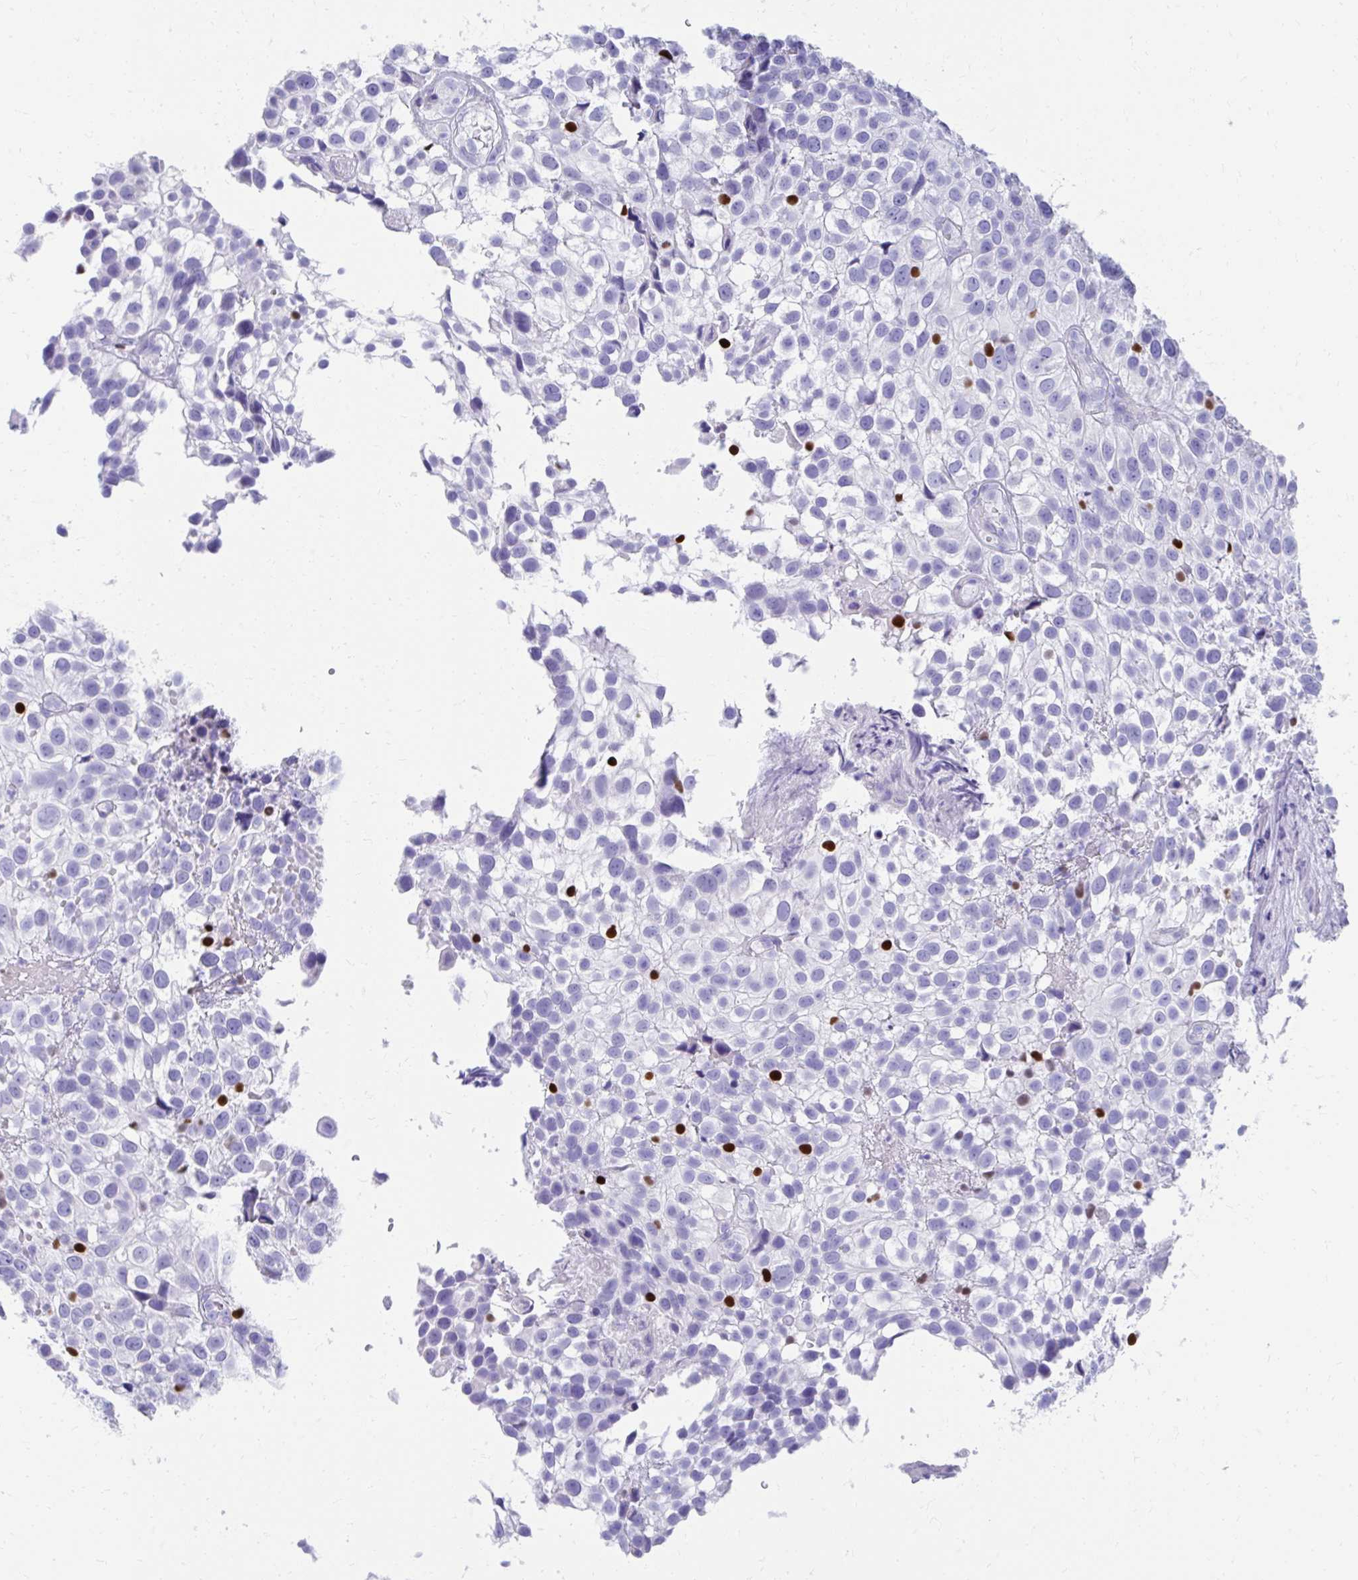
{"staining": {"intensity": "negative", "quantity": "none", "location": "none"}, "tissue": "urothelial cancer", "cell_type": "Tumor cells", "image_type": "cancer", "snomed": [{"axis": "morphology", "description": "Urothelial carcinoma, High grade"}, {"axis": "topography", "description": "Urinary bladder"}], "caption": "The IHC photomicrograph has no significant expression in tumor cells of high-grade urothelial carcinoma tissue.", "gene": "RUNX3", "patient": {"sex": "male", "age": 56}}